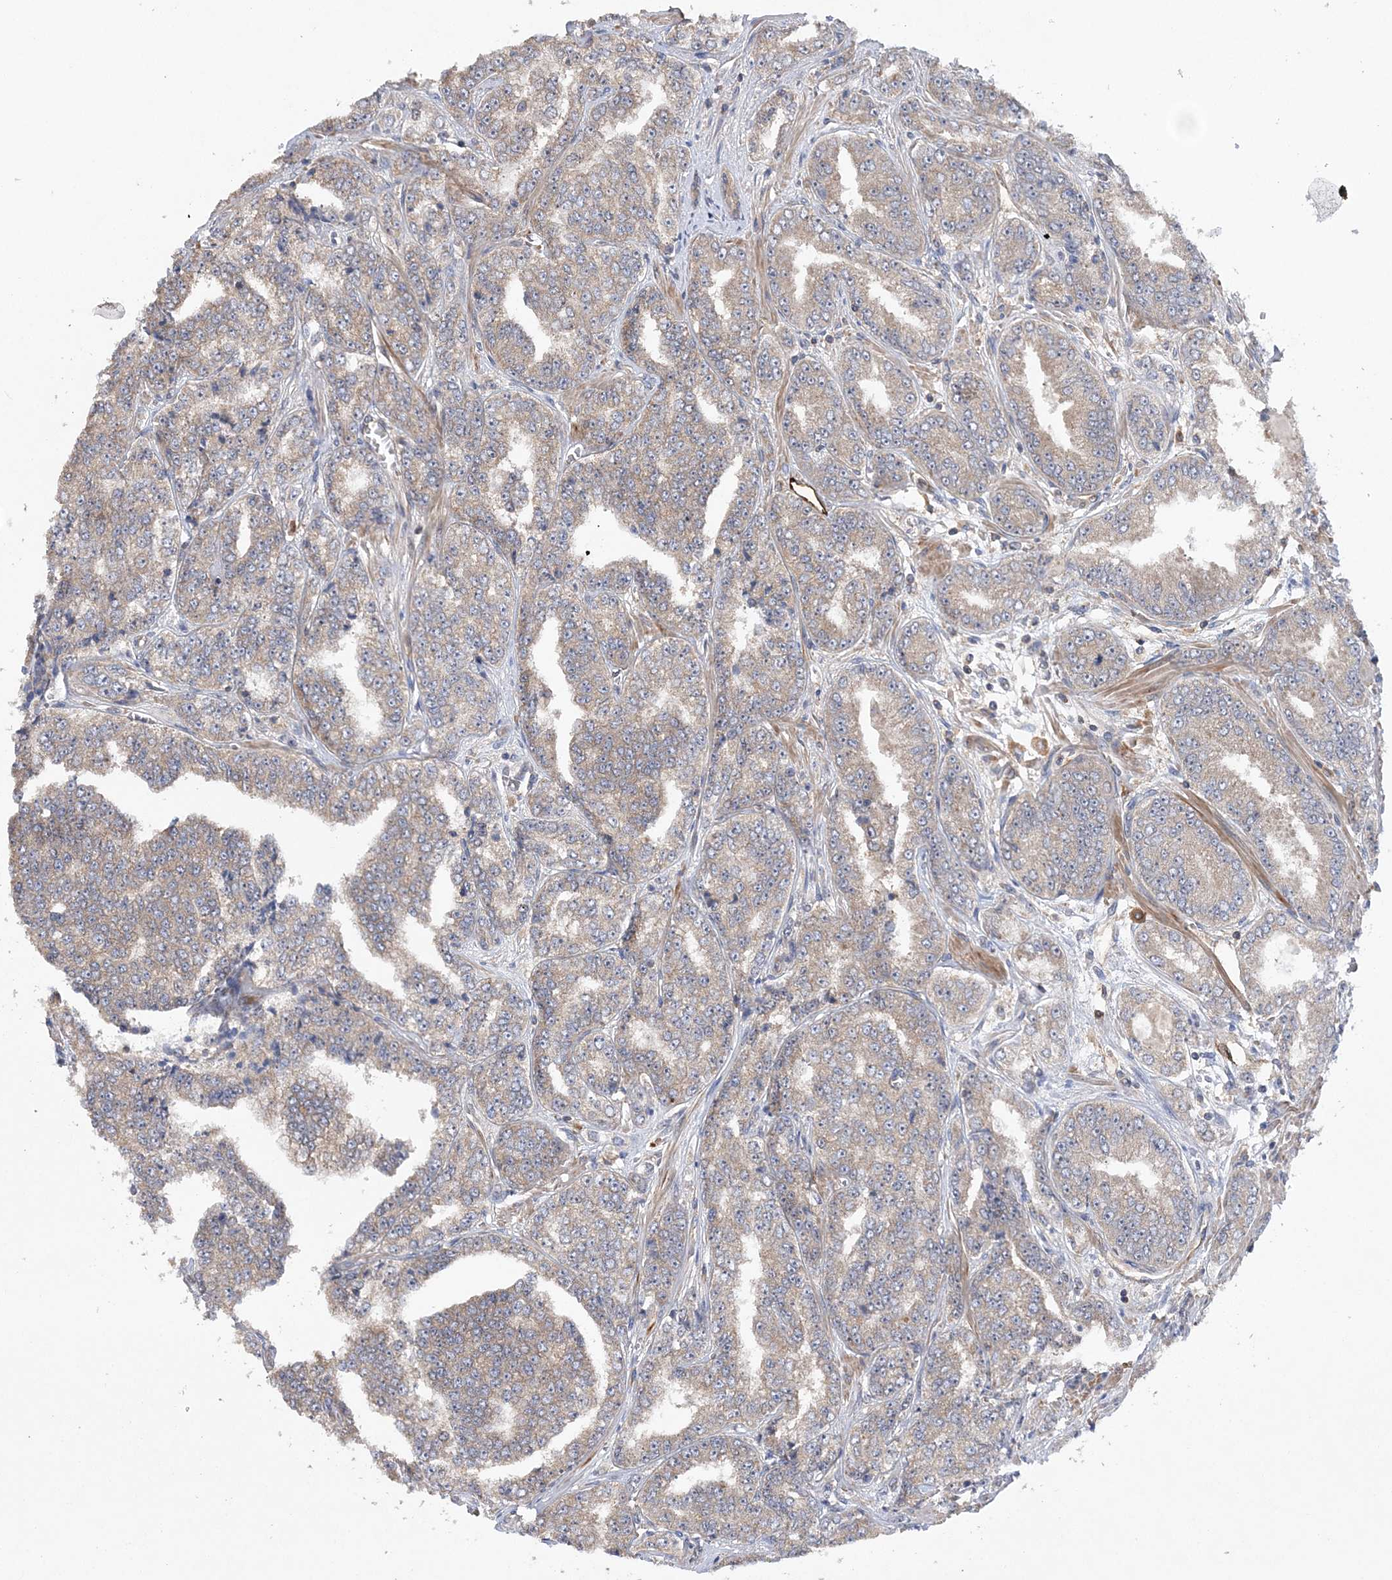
{"staining": {"intensity": "weak", "quantity": ">75%", "location": "cytoplasmic/membranous"}, "tissue": "prostate cancer", "cell_type": "Tumor cells", "image_type": "cancer", "snomed": [{"axis": "morphology", "description": "Adenocarcinoma, High grade"}, {"axis": "topography", "description": "Prostate"}], "caption": "Tumor cells exhibit weak cytoplasmic/membranous positivity in about >75% of cells in prostate cancer (high-grade adenocarcinoma).", "gene": "ACAP2", "patient": {"sex": "male", "age": 71}}